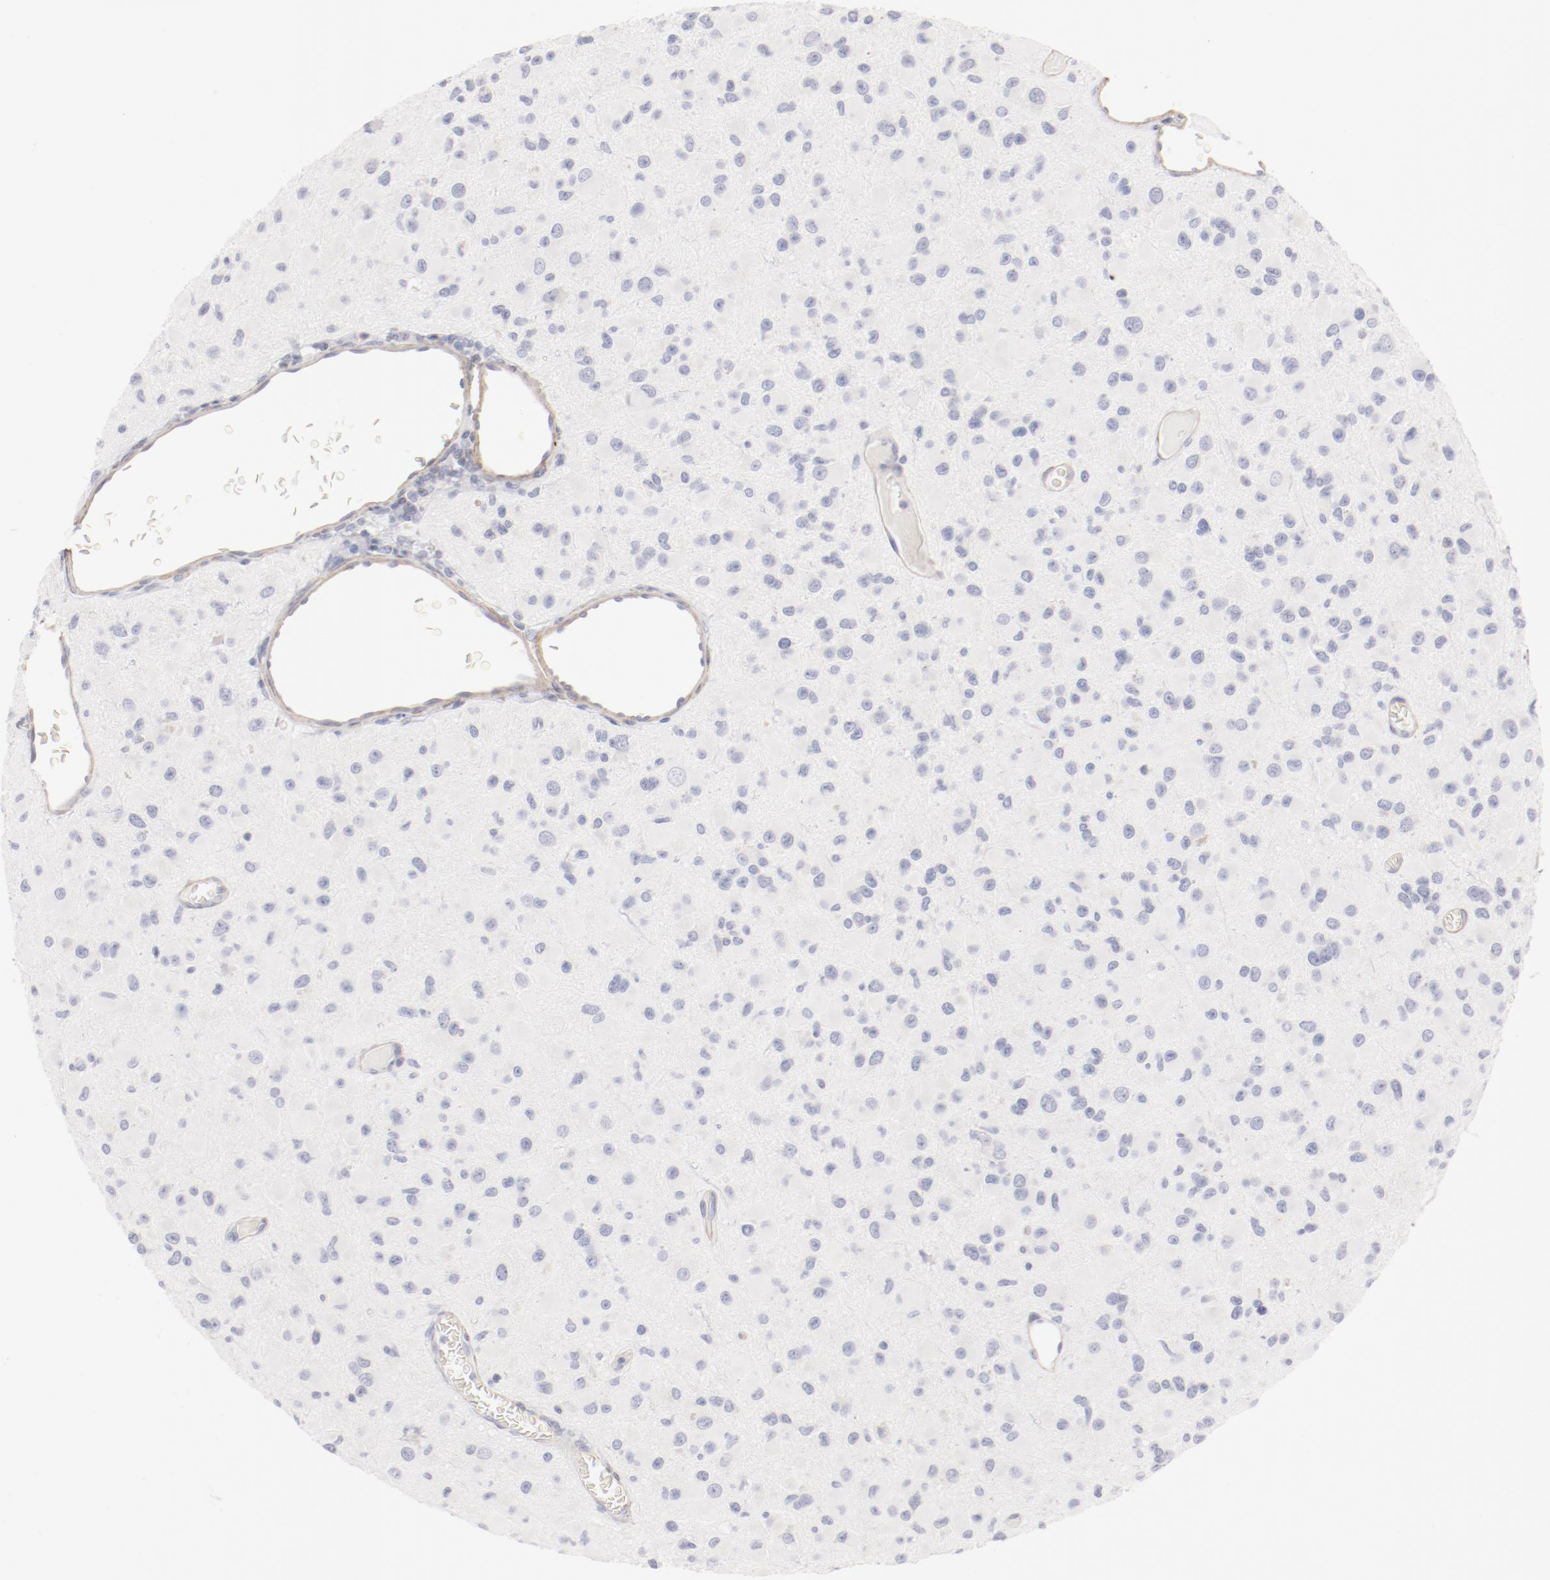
{"staining": {"intensity": "negative", "quantity": "none", "location": "none"}, "tissue": "glioma", "cell_type": "Tumor cells", "image_type": "cancer", "snomed": [{"axis": "morphology", "description": "Glioma, malignant, Low grade"}, {"axis": "topography", "description": "Brain"}], "caption": "IHC image of neoplastic tissue: human malignant glioma (low-grade) stained with DAB (3,3'-diaminobenzidine) displays no significant protein positivity in tumor cells. Brightfield microscopy of immunohistochemistry (IHC) stained with DAB (brown) and hematoxylin (blue), captured at high magnification.", "gene": "LAX1", "patient": {"sex": "male", "age": 42}}